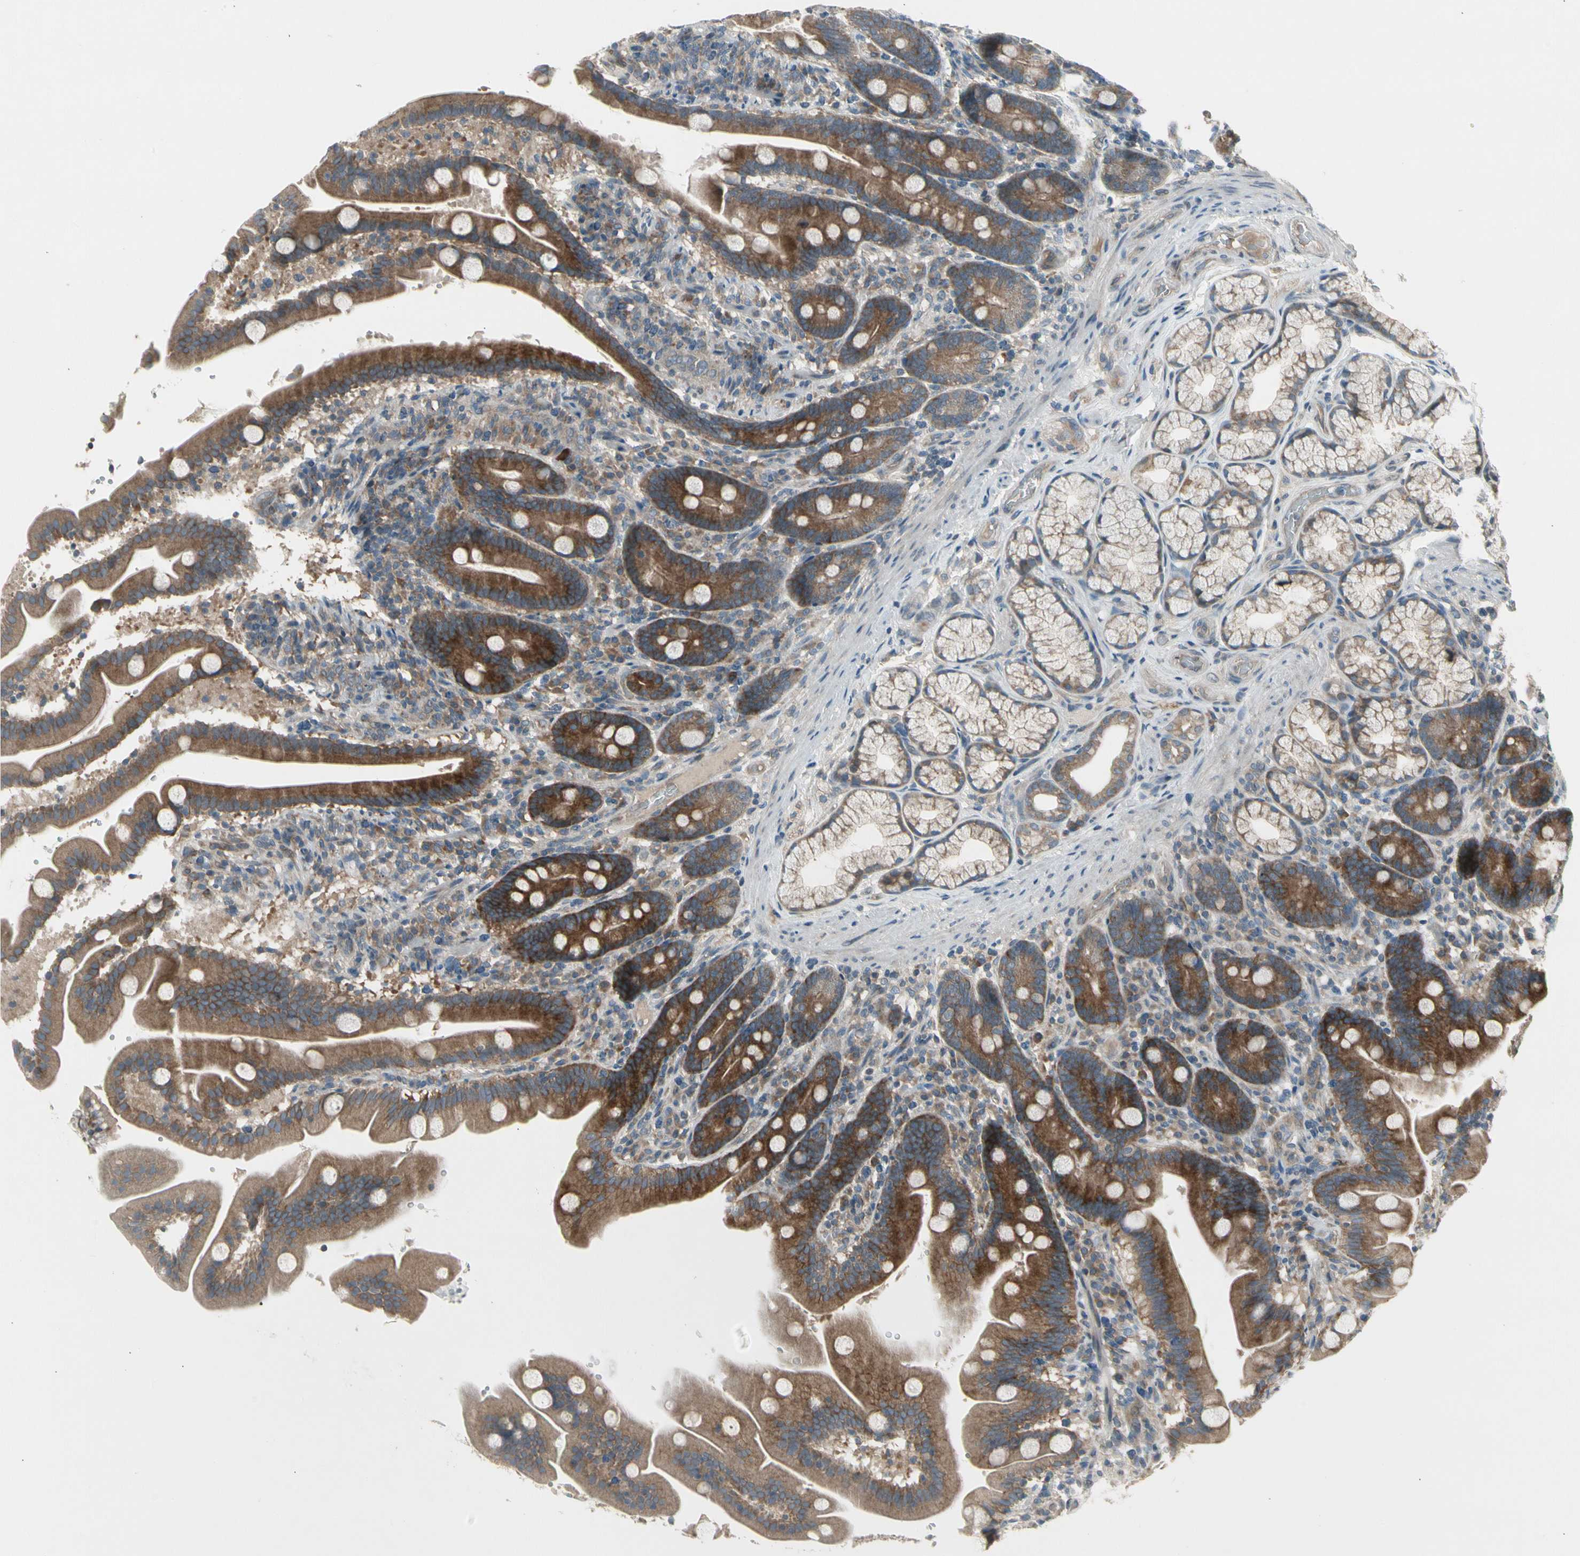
{"staining": {"intensity": "strong", "quantity": ">75%", "location": "cytoplasmic/membranous"}, "tissue": "duodenum", "cell_type": "Glandular cells", "image_type": "normal", "snomed": [{"axis": "morphology", "description": "Normal tissue, NOS"}, {"axis": "topography", "description": "Duodenum"}], "caption": "Strong cytoplasmic/membranous protein staining is identified in approximately >75% of glandular cells in duodenum.", "gene": "PANK2", "patient": {"sex": "male", "age": 54}}